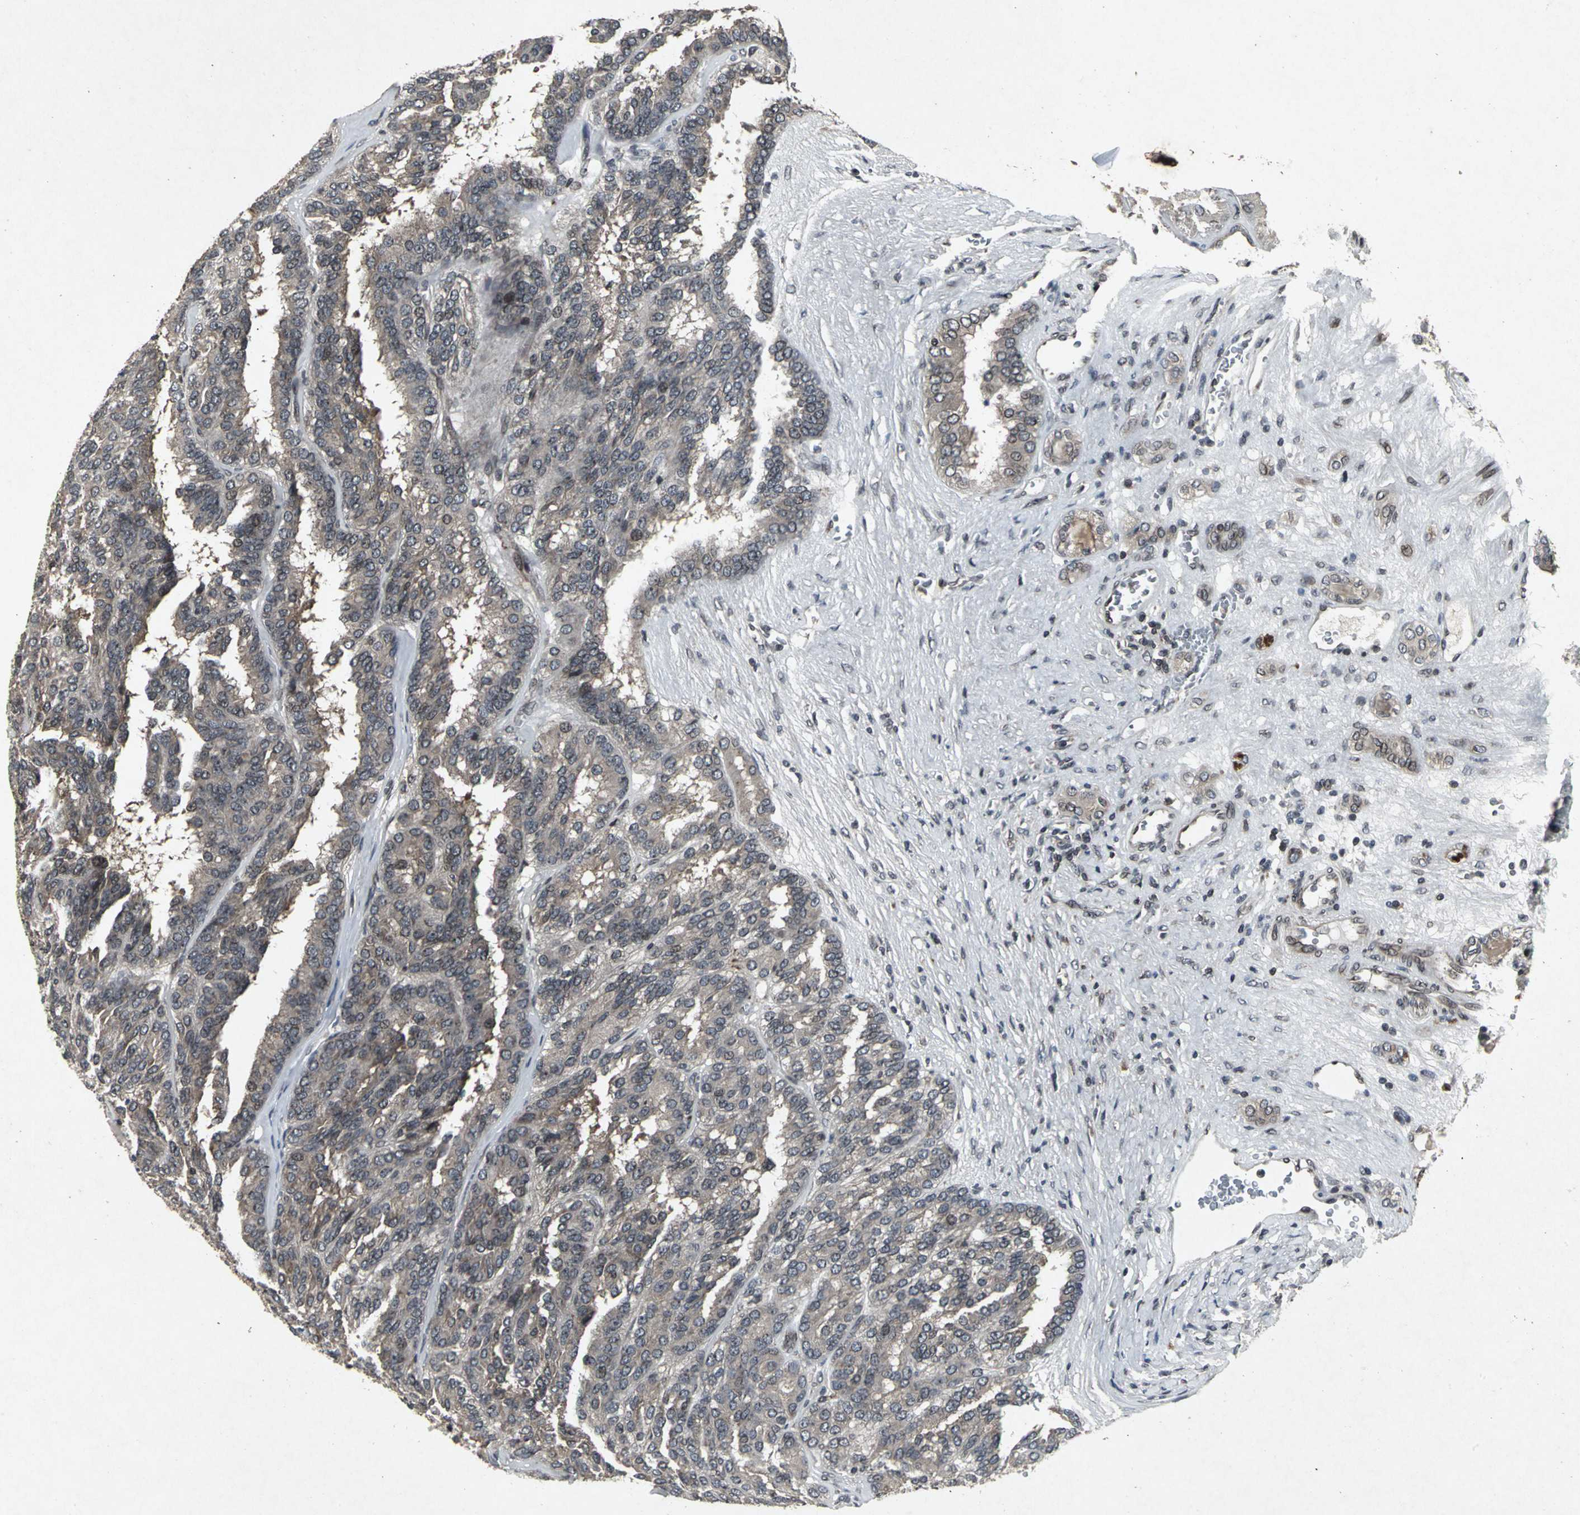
{"staining": {"intensity": "weak", "quantity": ">75%", "location": "cytoplasmic/membranous"}, "tissue": "renal cancer", "cell_type": "Tumor cells", "image_type": "cancer", "snomed": [{"axis": "morphology", "description": "Adenocarcinoma, NOS"}, {"axis": "topography", "description": "Kidney"}], "caption": "Human renal cancer stained with a brown dye displays weak cytoplasmic/membranous positive expression in approximately >75% of tumor cells.", "gene": "SH2B3", "patient": {"sex": "male", "age": 46}}